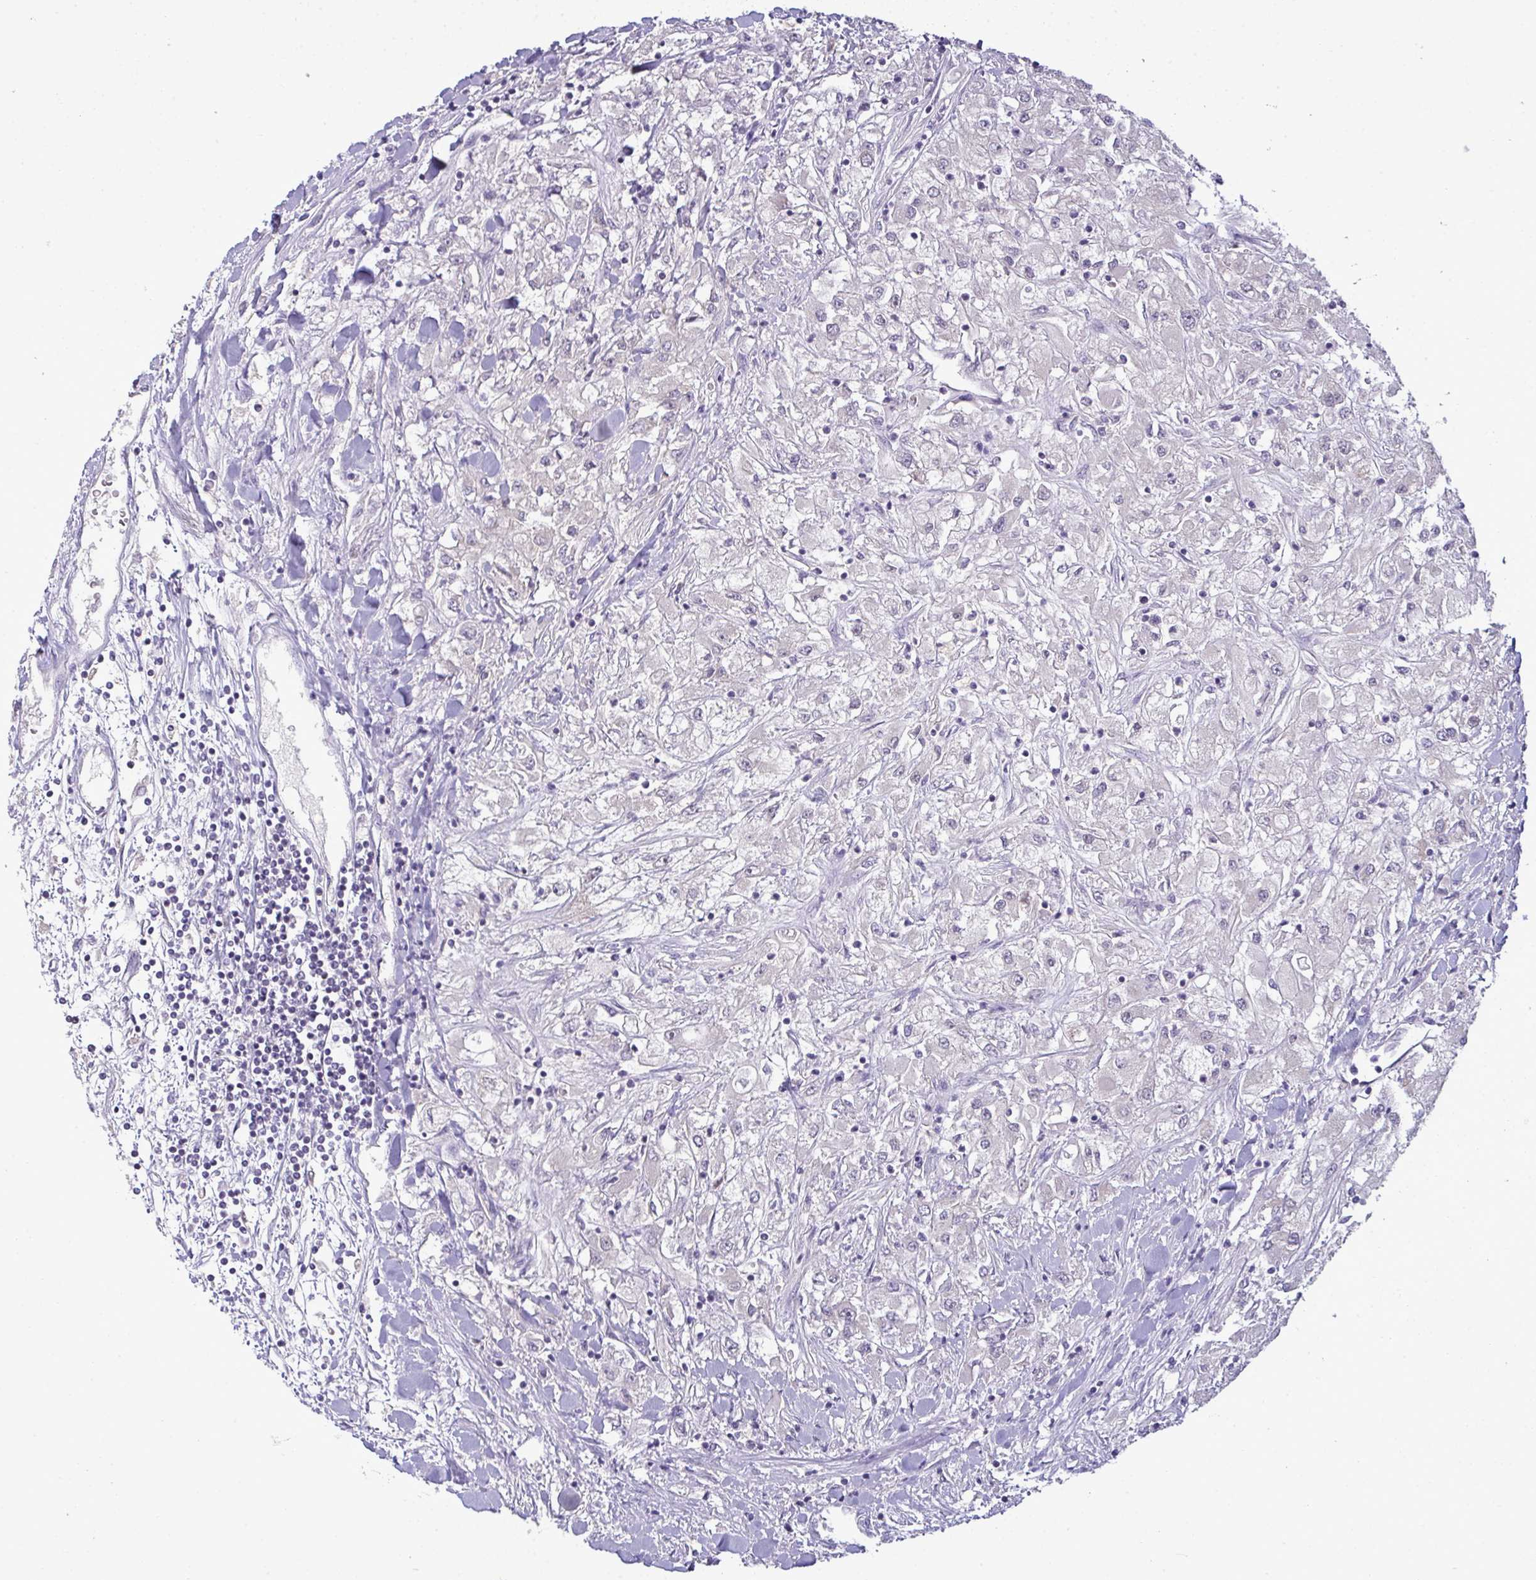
{"staining": {"intensity": "negative", "quantity": "none", "location": "none"}, "tissue": "renal cancer", "cell_type": "Tumor cells", "image_type": "cancer", "snomed": [{"axis": "morphology", "description": "Adenocarcinoma, NOS"}, {"axis": "topography", "description": "Kidney"}], "caption": "Immunohistochemical staining of renal cancer exhibits no significant expression in tumor cells. (DAB (3,3'-diaminobenzidine) IHC visualized using brightfield microscopy, high magnification).", "gene": "NT5C1A", "patient": {"sex": "male", "age": 80}}